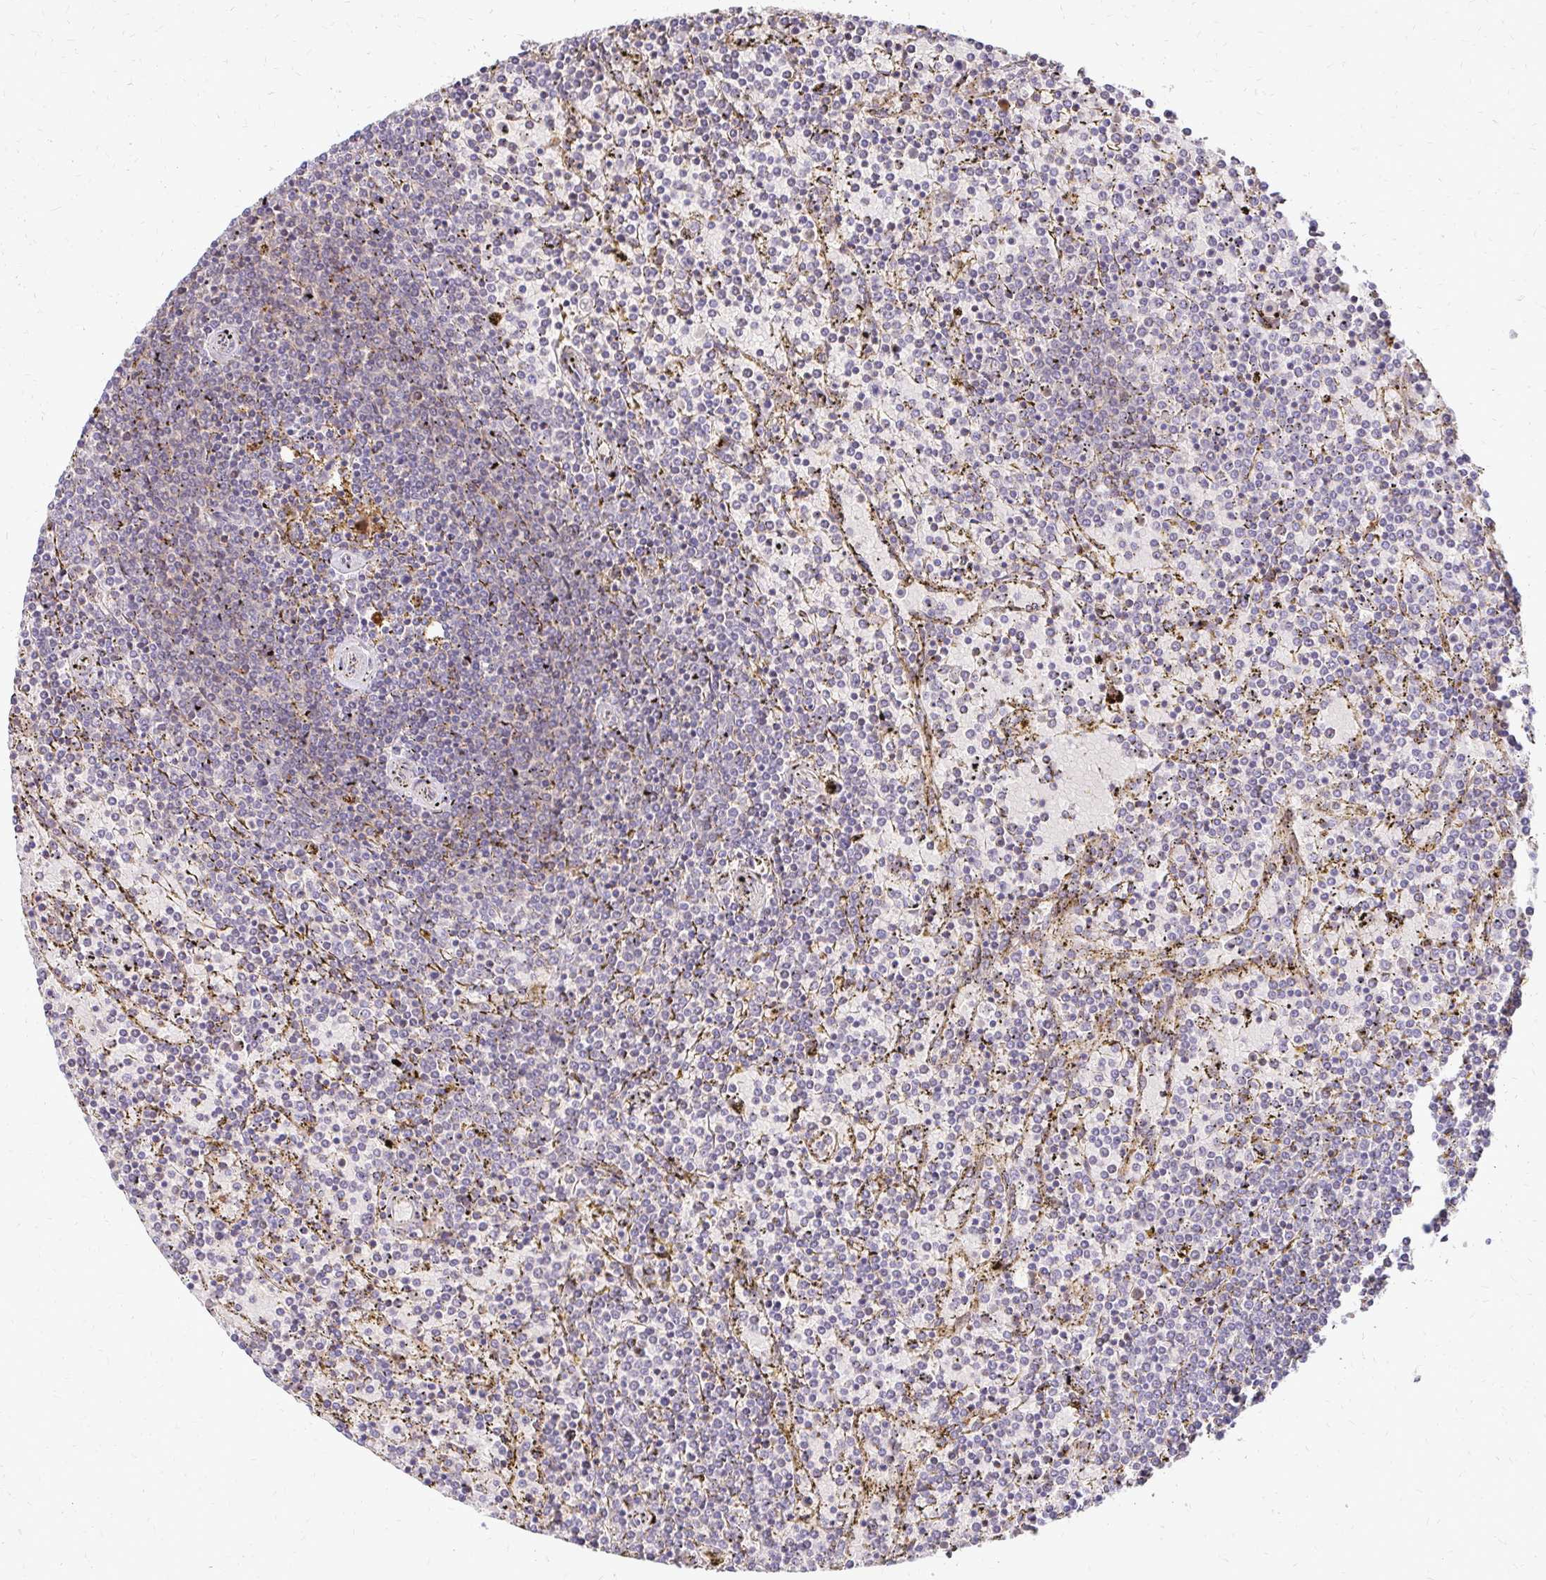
{"staining": {"intensity": "negative", "quantity": "none", "location": "none"}, "tissue": "lymphoma", "cell_type": "Tumor cells", "image_type": "cancer", "snomed": [{"axis": "morphology", "description": "Malignant lymphoma, non-Hodgkin's type, Low grade"}, {"axis": "topography", "description": "Spleen"}], "caption": "Immunohistochemical staining of human lymphoma displays no significant expression in tumor cells.", "gene": "IDUA", "patient": {"sex": "female", "age": 77}}